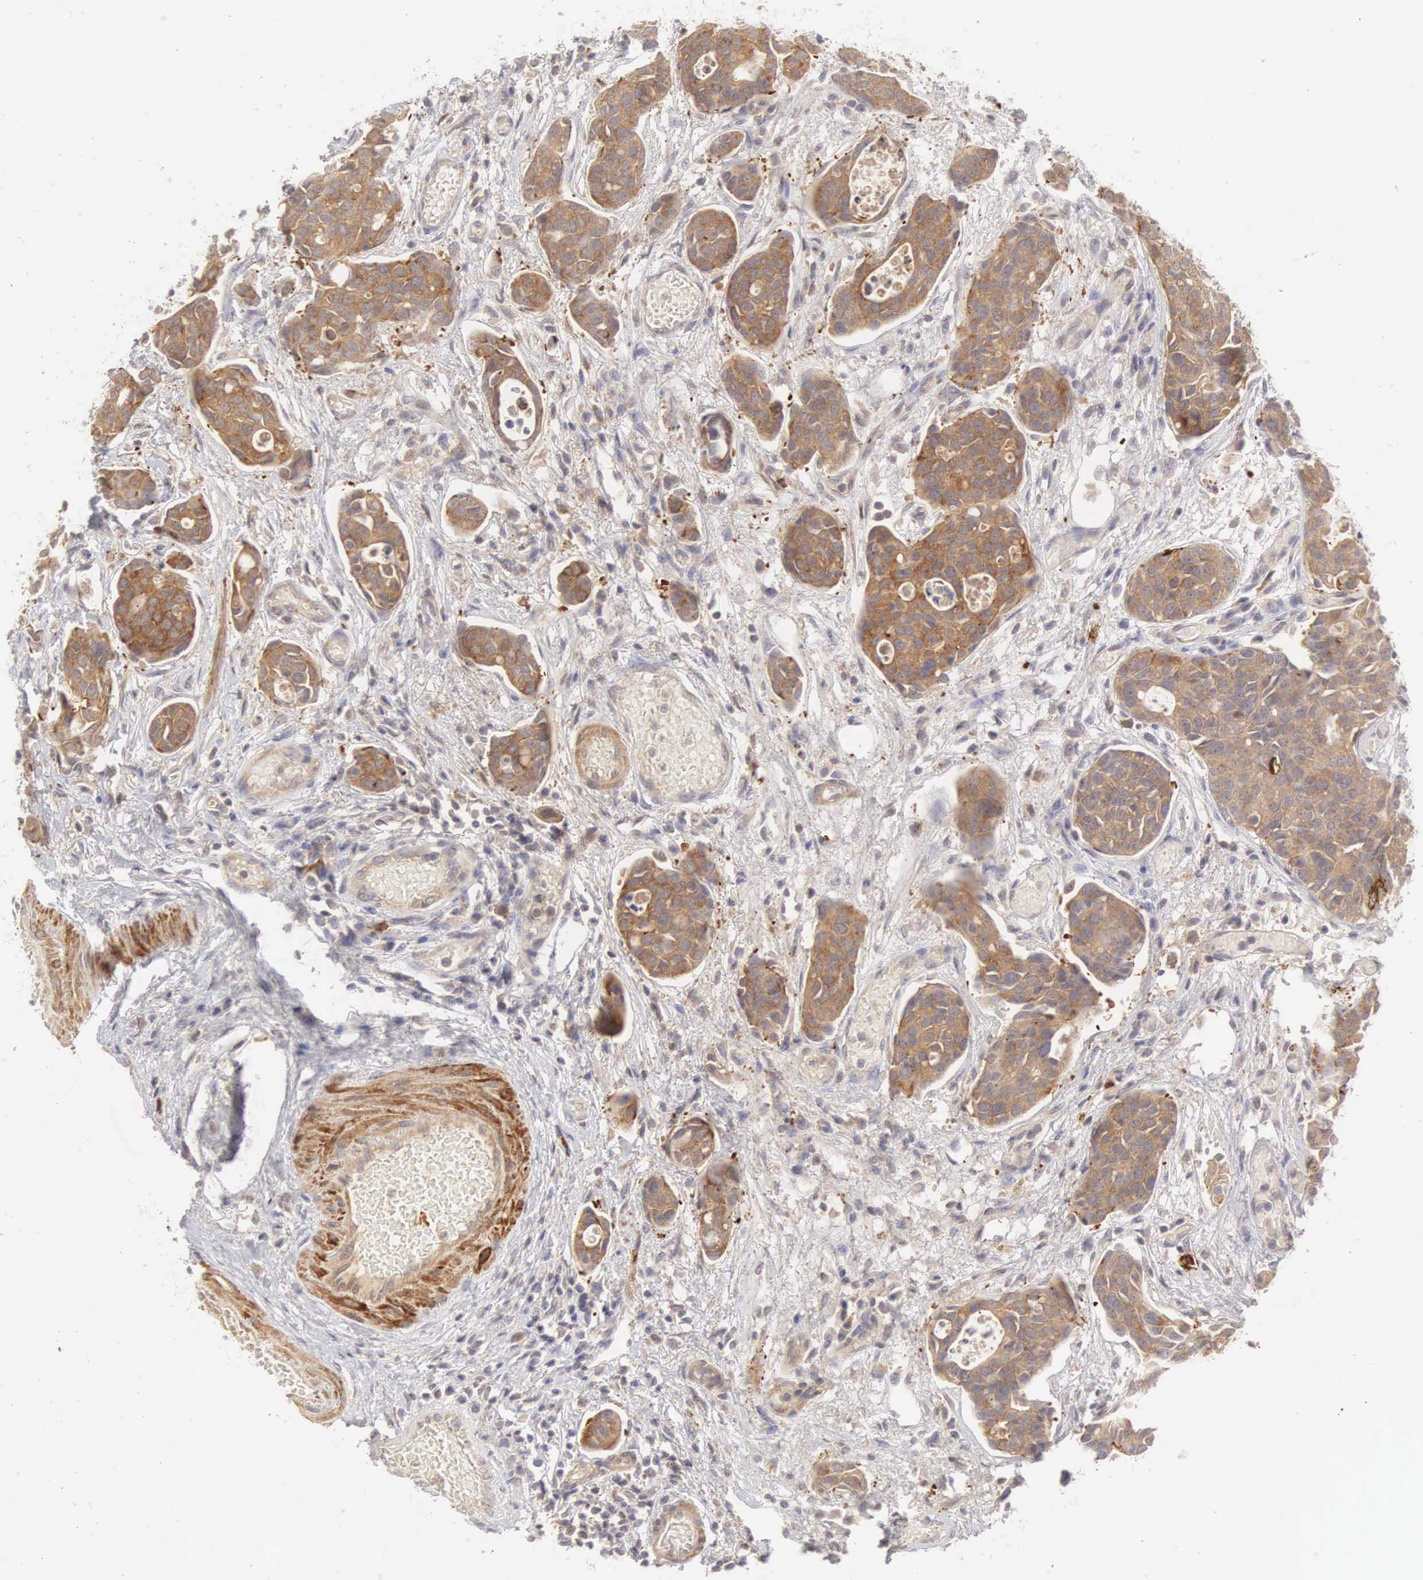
{"staining": {"intensity": "moderate", "quantity": ">75%", "location": "cytoplasmic/membranous"}, "tissue": "urothelial cancer", "cell_type": "Tumor cells", "image_type": "cancer", "snomed": [{"axis": "morphology", "description": "Urothelial carcinoma, High grade"}, {"axis": "topography", "description": "Urinary bladder"}], "caption": "Immunohistochemical staining of urothelial cancer displays moderate cytoplasmic/membranous protein staining in approximately >75% of tumor cells.", "gene": "CD1A", "patient": {"sex": "male", "age": 78}}